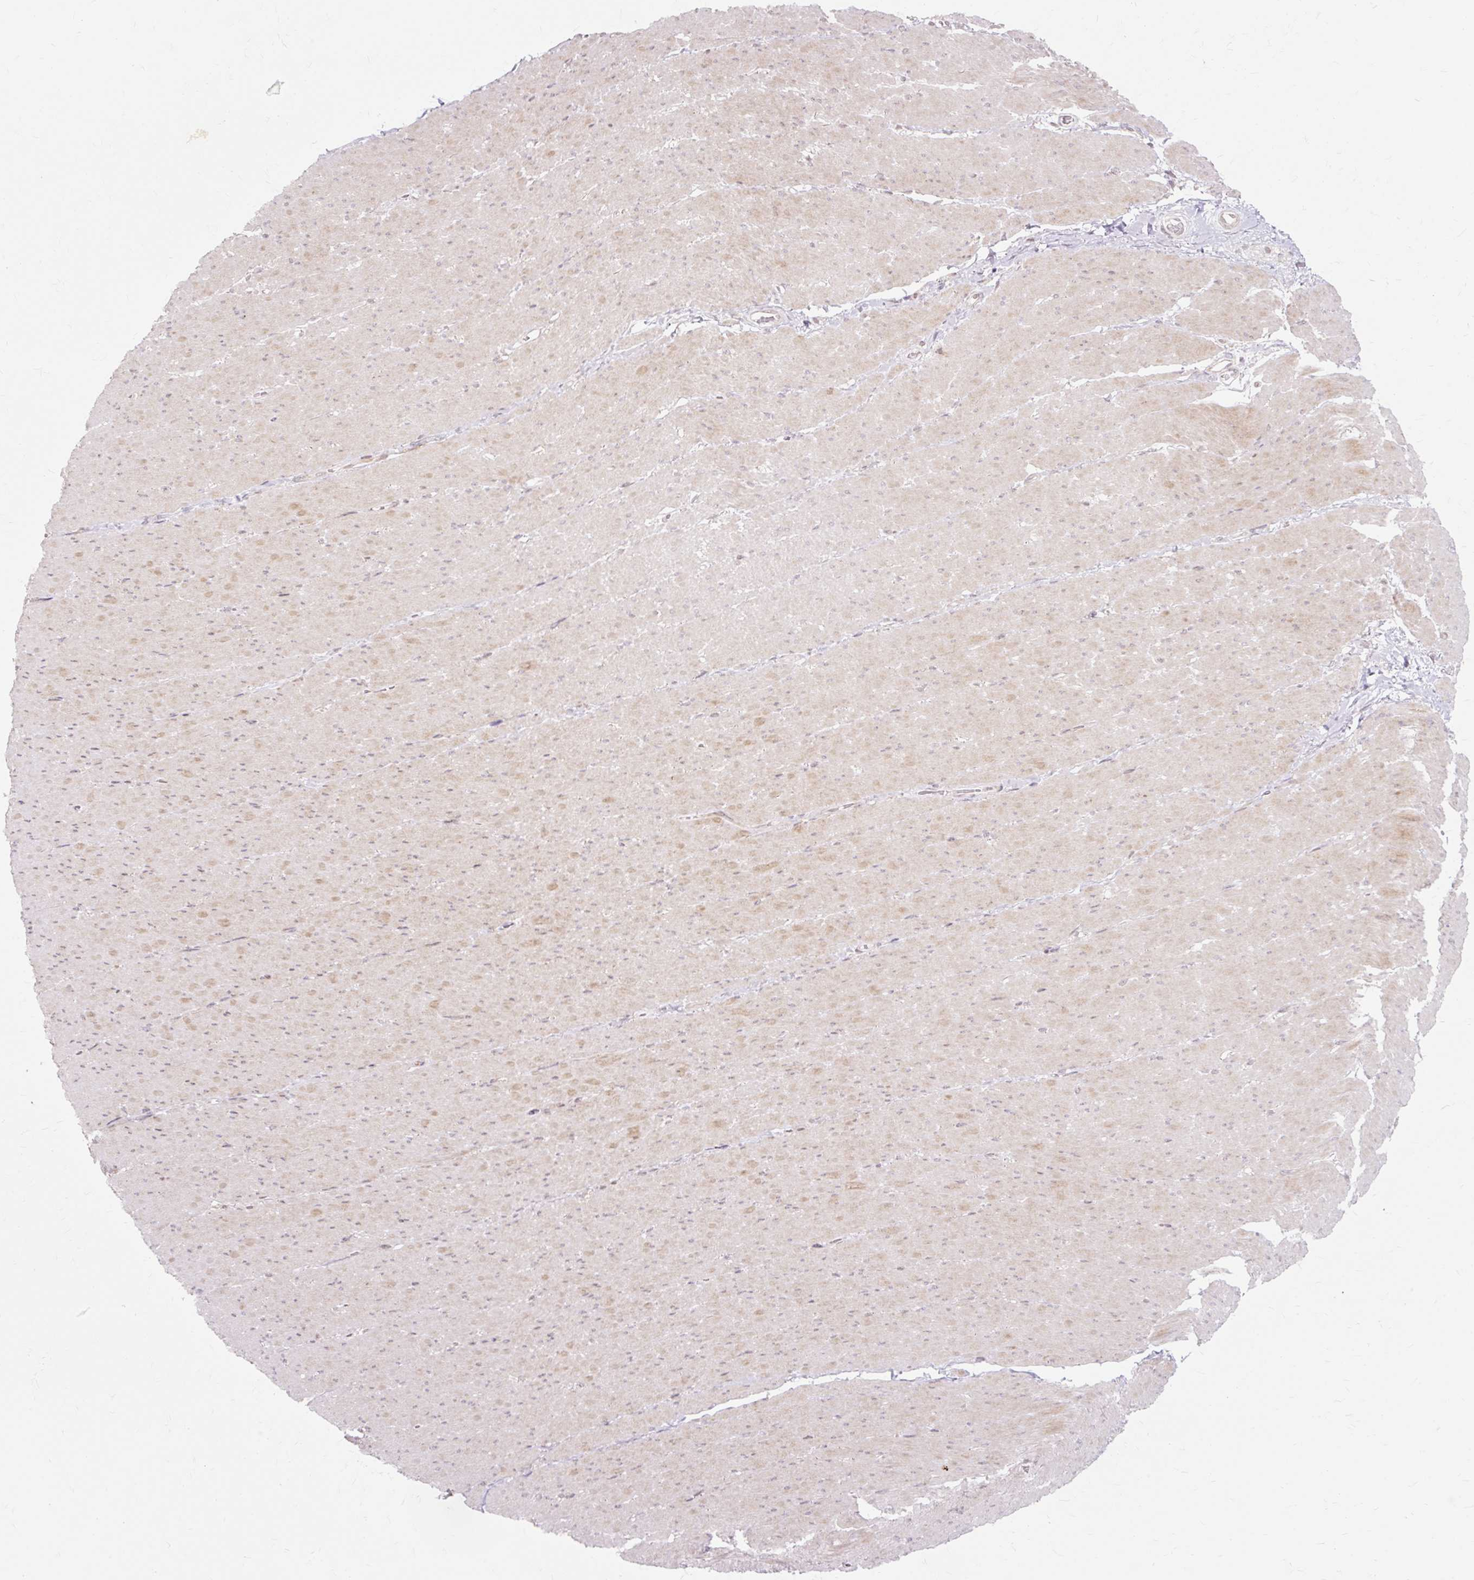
{"staining": {"intensity": "moderate", "quantity": "<25%", "location": "cytoplasmic/membranous"}, "tissue": "smooth muscle", "cell_type": "Smooth muscle cells", "image_type": "normal", "snomed": [{"axis": "morphology", "description": "Normal tissue, NOS"}, {"axis": "topography", "description": "Smooth muscle"}, {"axis": "topography", "description": "Rectum"}], "caption": "Immunohistochemistry (IHC) of benign human smooth muscle shows low levels of moderate cytoplasmic/membranous positivity in about <25% of smooth muscle cells. Immunohistochemistry (IHC) stains the protein in brown and the nuclei are stained blue.", "gene": "GEMIN2", "patient": {"sex": "male", "age": 53}}